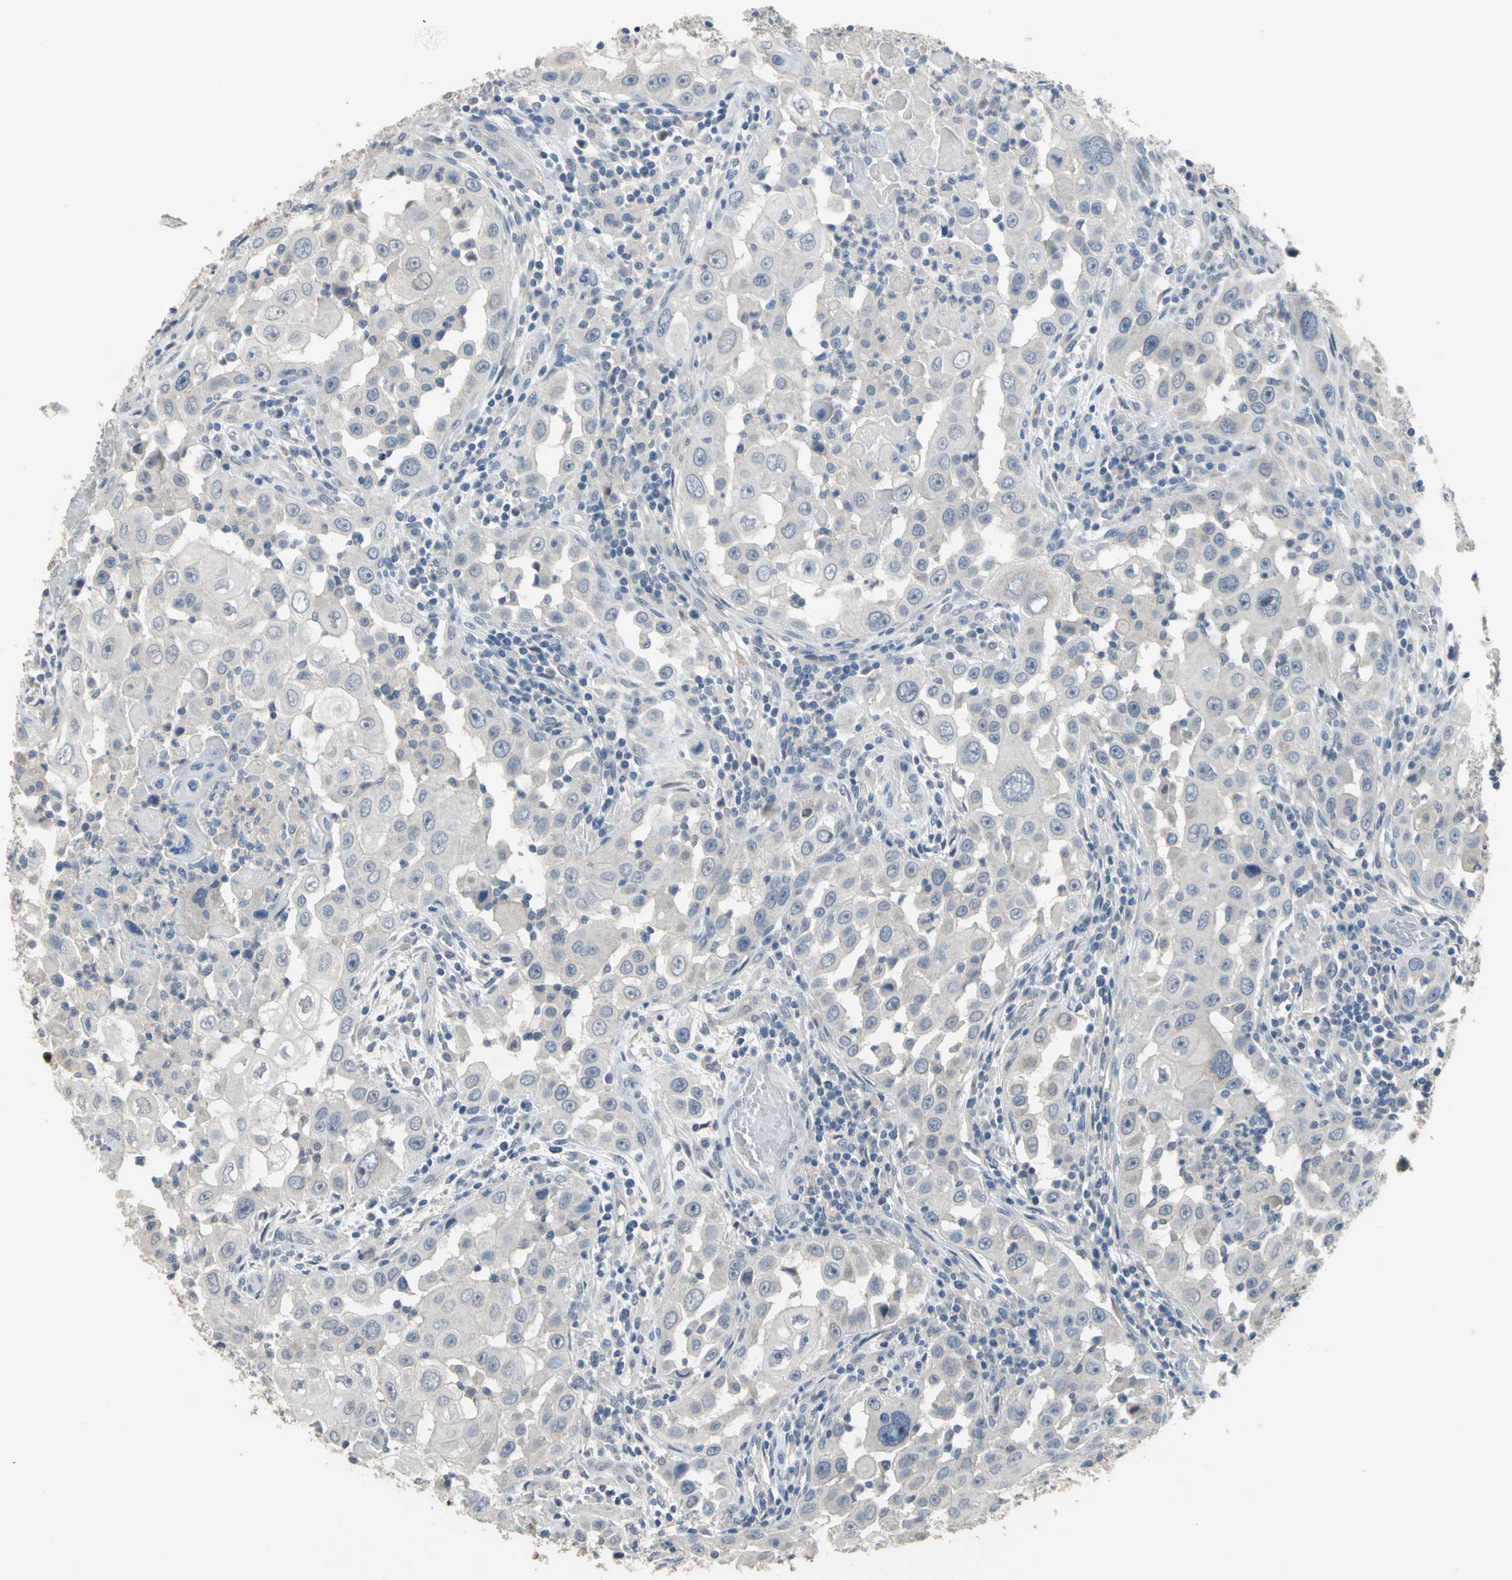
{"staining": {"intensity": "weak", "quantity": "<25%", "location": "cytoplasmic/membranous"}, "tissue": "head and neck cancer", "cell_type": "Tumor cells", "image_type": "cancer", "snomed": [{"axis": "morphology", "description": "Carcinoma, NOS"}, {"axis": "topography", "description": "Head-Neck"}], "caption": "Immunohistochemistry (IHC) of human head and neck cancer (carcinoma) reveals no positivity in tumor cells.", "gene": "IL17RB", "patient": {"sex": "male", "age": 87}}